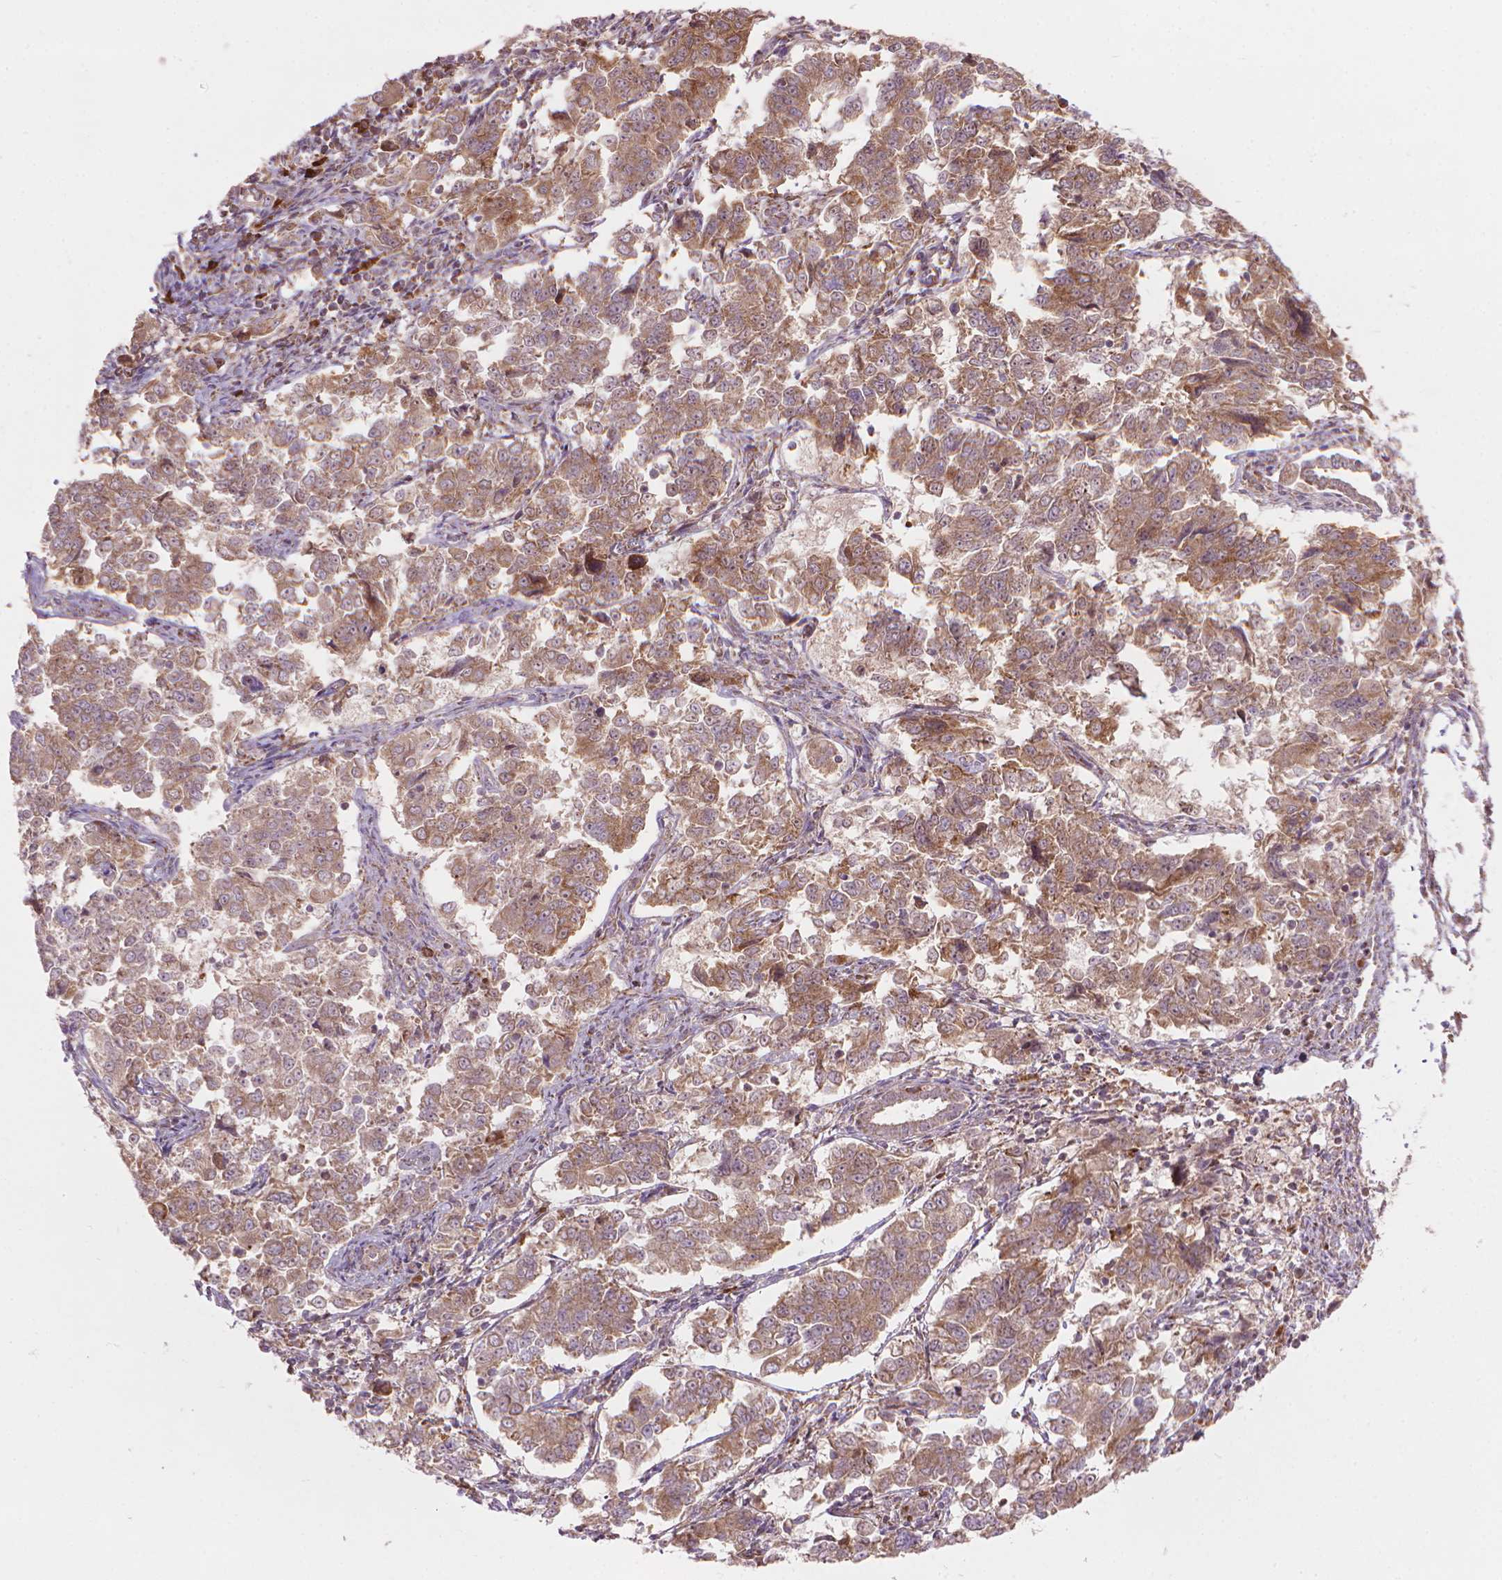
{"staining": {"intensity": "weak", "quantity": ">75%", "location": "cytoplasmic/membranous"}, "tissue": "endometrial cancer", "cell_type": "Tumor cells", "image_type": "cancer", "snomed": [{"axis": "morphology", "description": "Adenocarcinoma, NOS"}, {"axis": "topography", "description": "Endometrium"}], "caption": "Protein expression analysis of human endometrial cancer (adenocarcinoma) reveals weak cytoplasmic/membranous expression in about >75% of tumor cells.", "gene": "VARS2", "patient": {"sex": "female", "age": 43}}